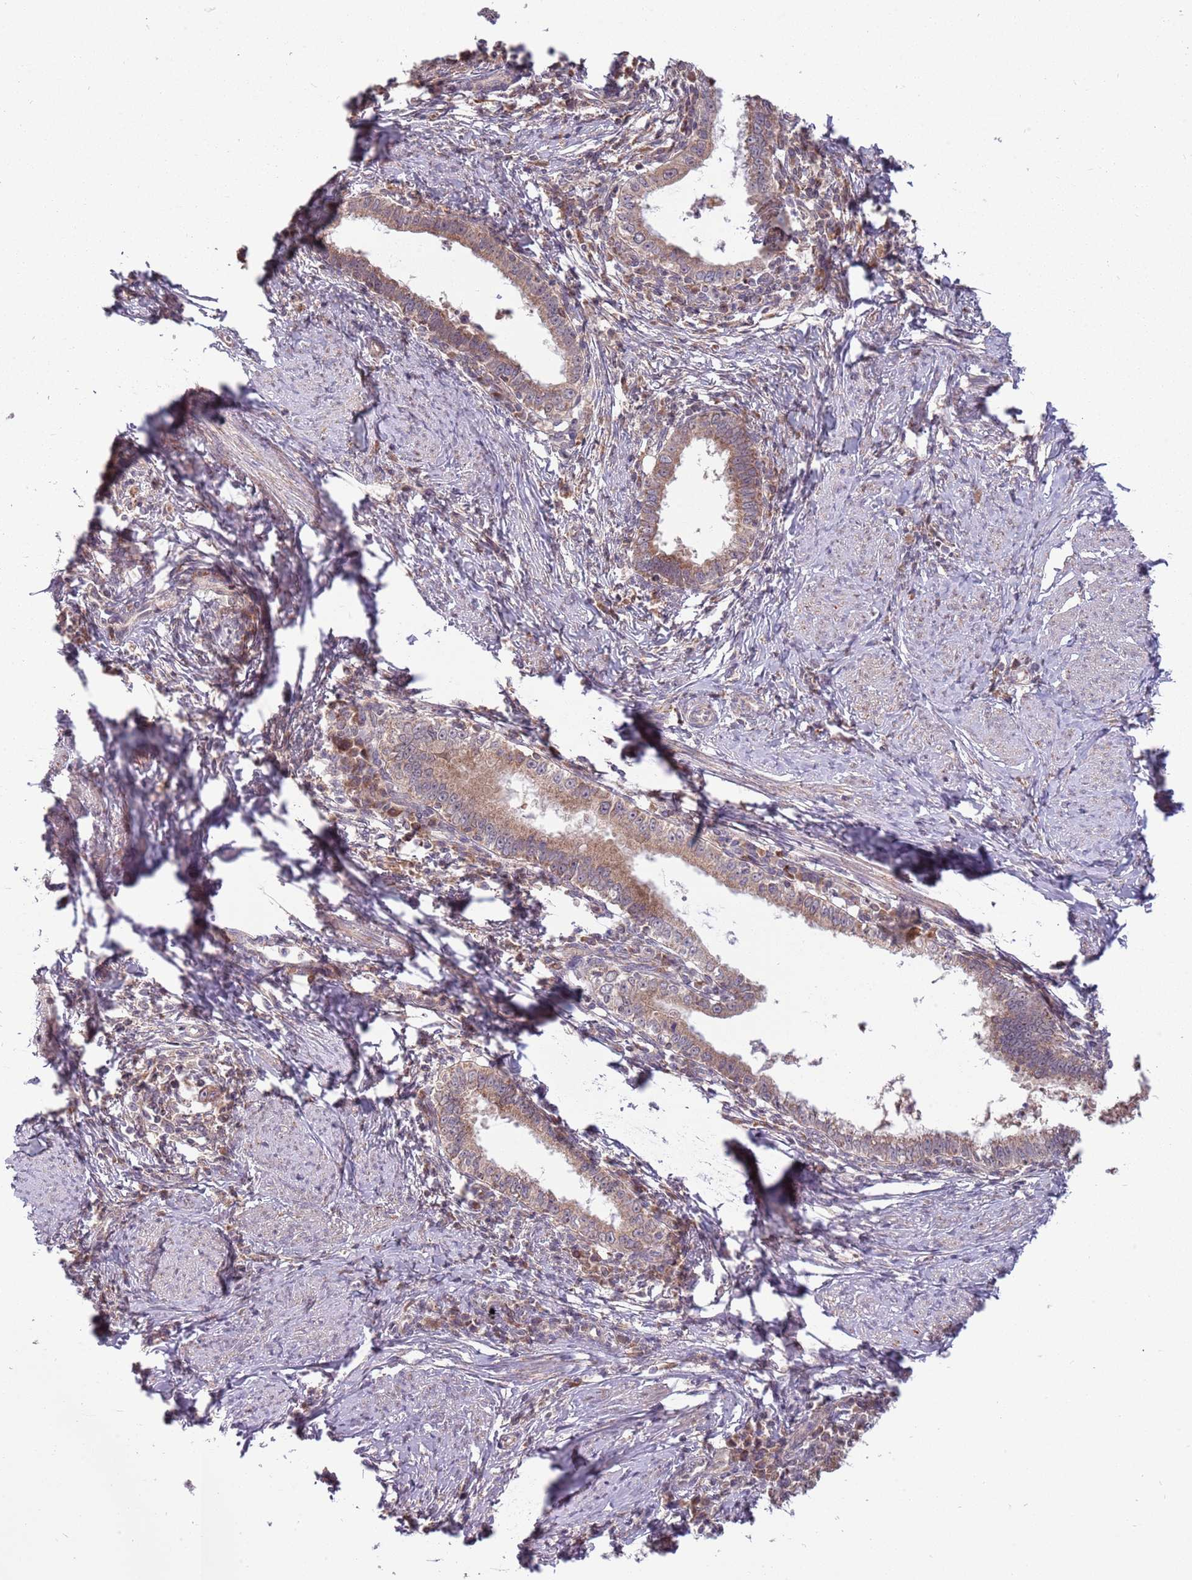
{"staining": {"intensity": "moderate", "quantity": "25%-75%", "location": "cytoplasmic/membranous"}, "tissue": "cervical cancer", "cell_type": "Tumor cells", "image_type": "cancer", "snomed": [{"axis": "morphology", "description": "Adenocarcinoma, NOS"}, {"axis": "topography", "description": "Cervix"}], "caption": "Protein analysis of adenocarcinoma (cervical) tissue exhibits moderate cytoplasmic/membranous expression in approximately 25%-75% of tumor cells.", "gene": "RNF181", "patient": {"sex": "female", "age": 36}}